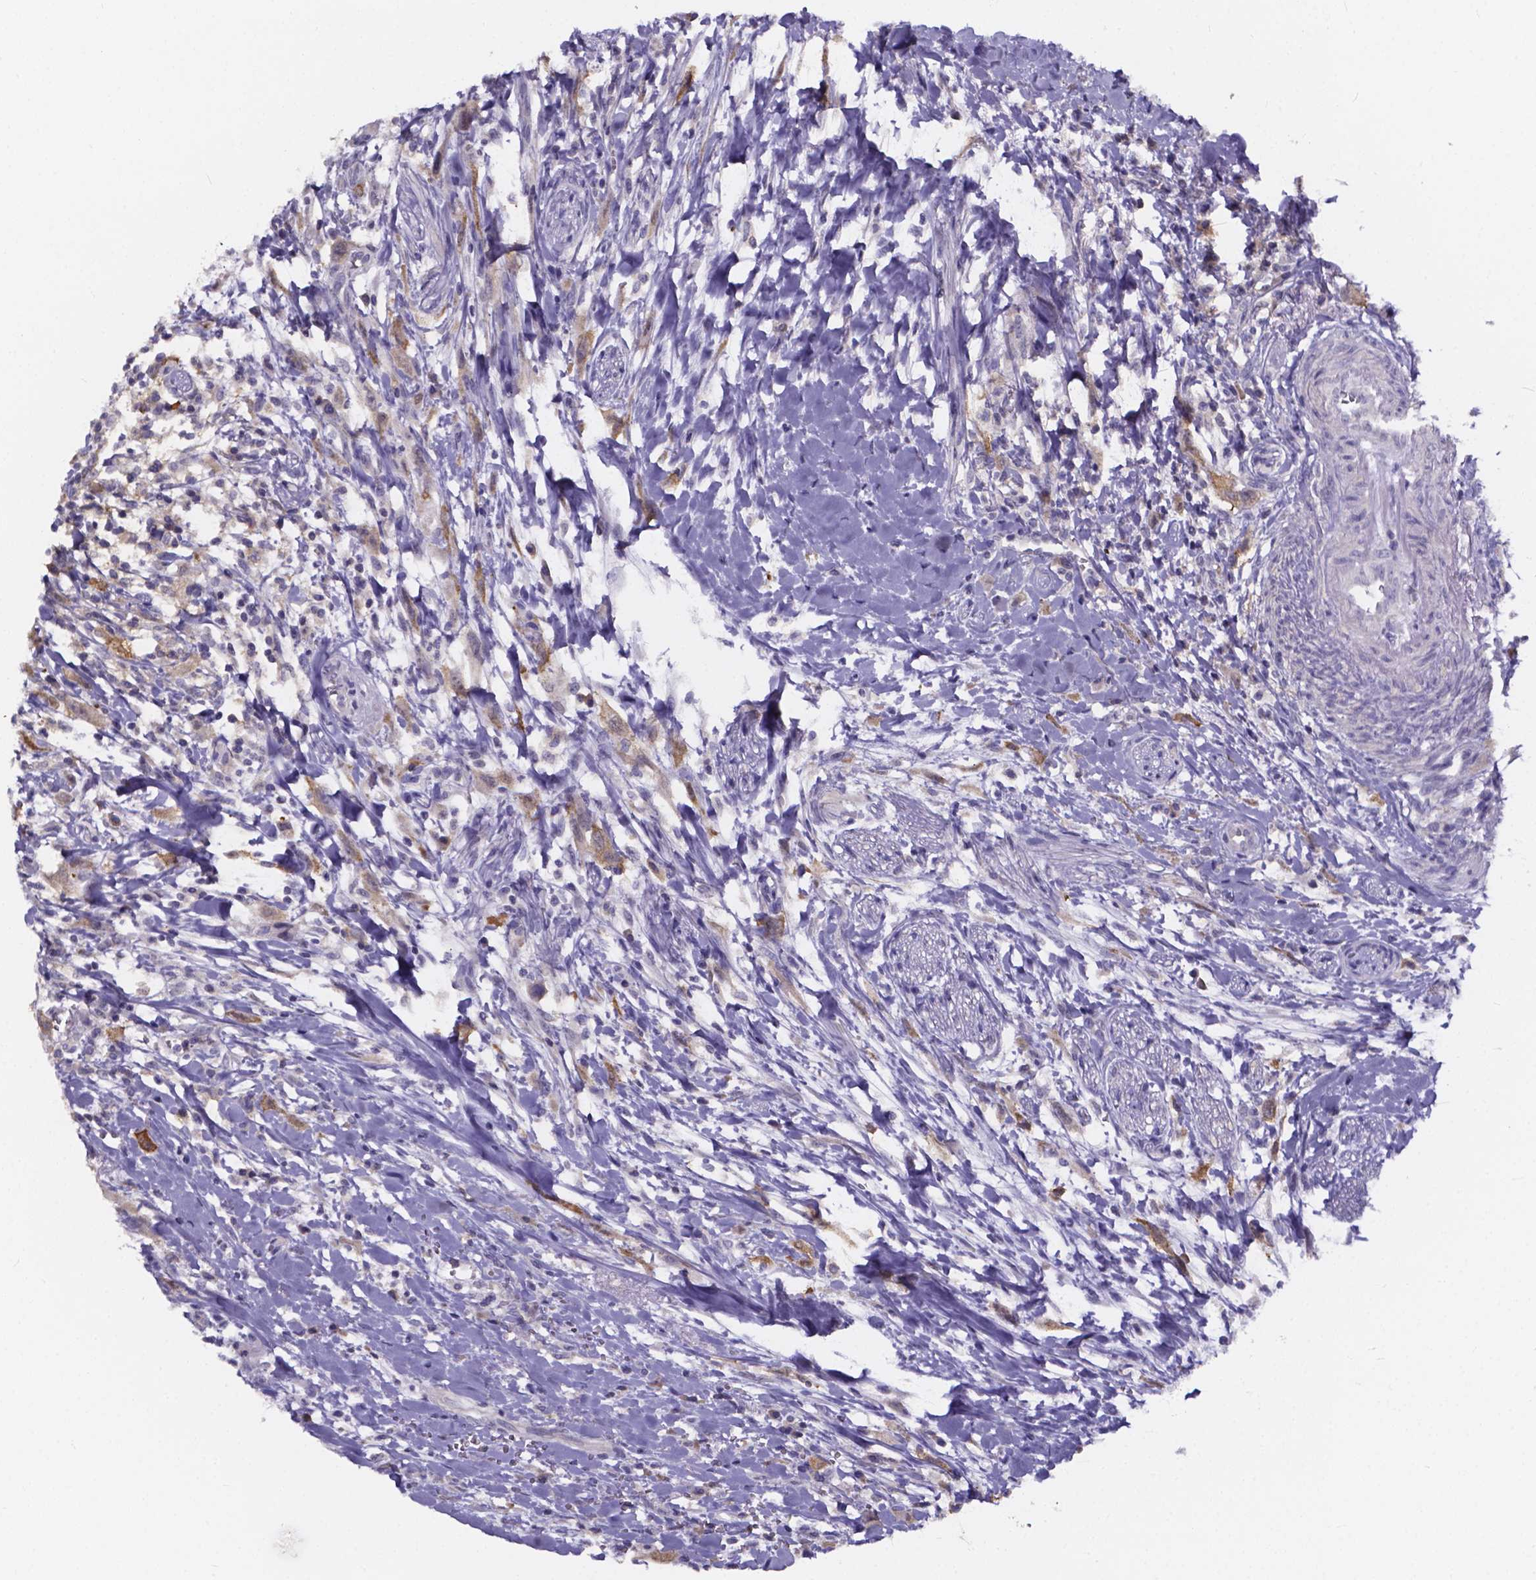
{"staining": {"intensity": "weak", "quantity": ">75%", "location": "cytoplasmic/membranous"}, "tissue": "head and neck cancer", "cell_type": "Tumor cells", "image_type": "cancer", "snomed": [{"axis": "morphology", "description": "Squamous cell carcinoma, NOS"}, {"axis": "morphology", "description": "Squamous cell carcinoma, metastatic, NOS"}, {"axis": "topography", "description": "Oral tissue"}, {"axis": "topography", "description": "Head-Neck"}], "caption": "Human squamous cell carcinoma (head and neck) stained for a protein (brown) demonstrates weak cytoplasmic/membranous positive expression in approximately >75% of tumor cells.", "gene": "SPOCD1", "patient": {"sex": "female", "age": 85}}